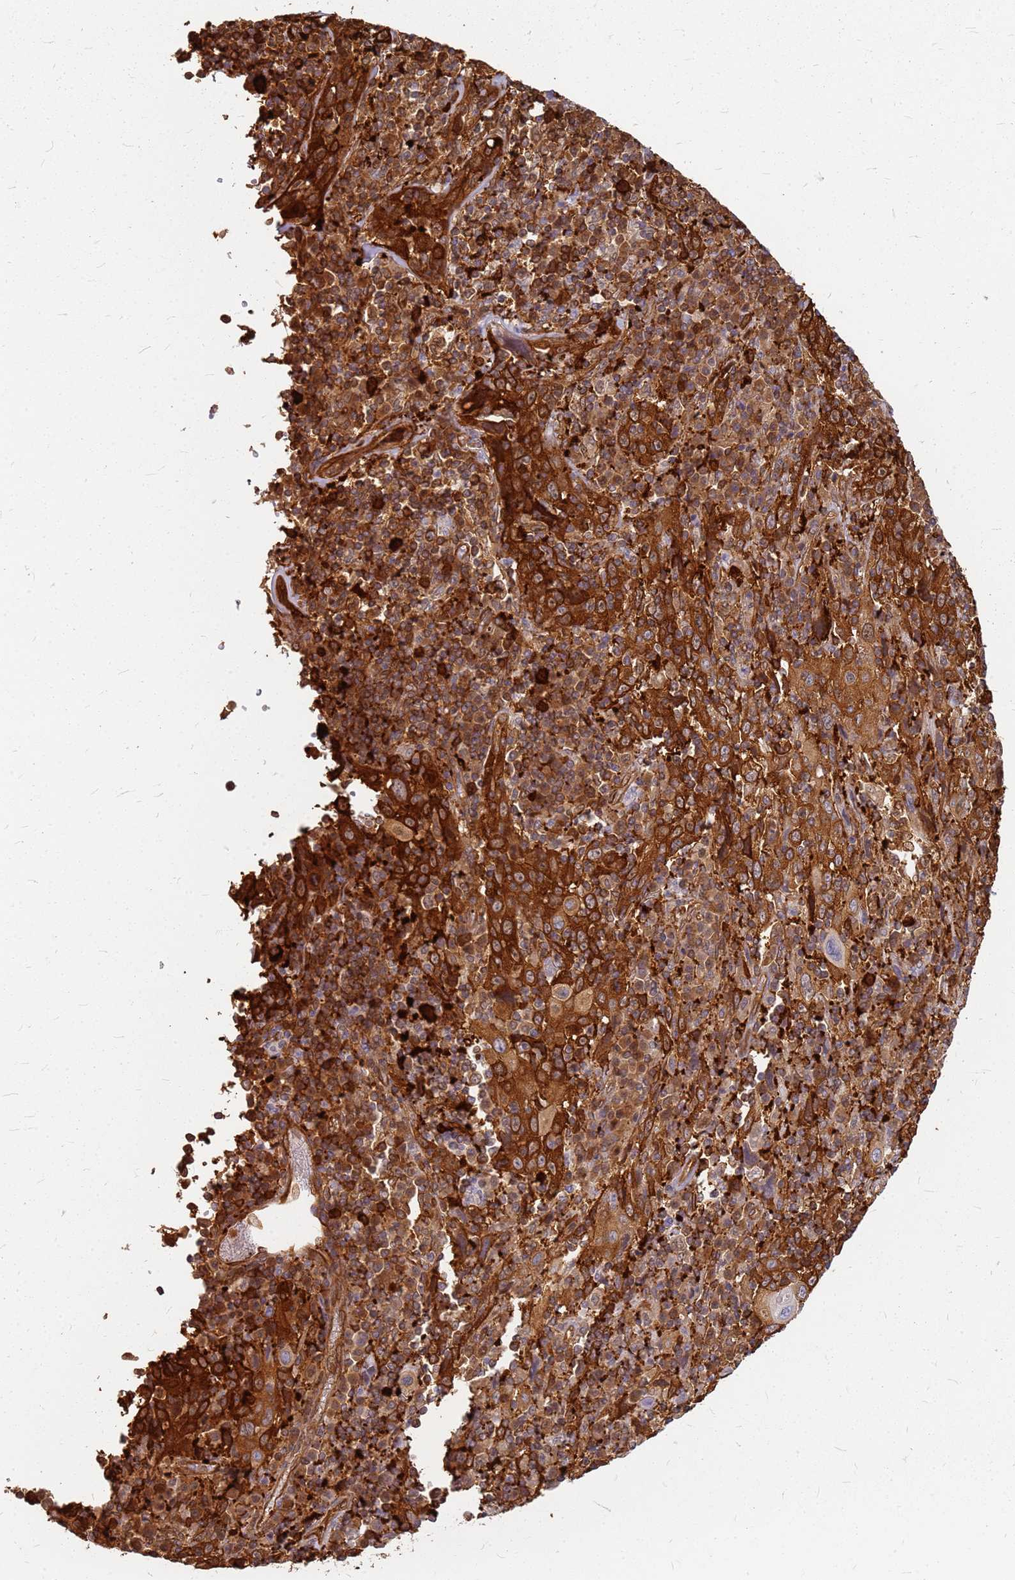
{"staining": {"intensity": "strong", "quantity": ">75%", "location": "cytoplasmic/membranous"}, "tissue": "cervical cancer", "cell_type": "Tumor cells", "image_type": "cancer", "snomed": [{"axis": "morphology", "description": "Squamous cell carcinoma, NOS"}, {"axis": "topography", "description": "Cervix"}], "caption": "Immunohistochemistry staining of squamous cell carcinoma (cervical), which demonstrates high levels of strong cytoplasmic/membranous staining in approximately >75% of tumor cells indicating strong cytoplasmic/membranous protein positivity. The staining was performed using DAB (brown) for protein detection and nuclei were counterstained in hematoxylin (blue).", "gene": "HDX", "patient": {"sex": "female", "age": 46}}